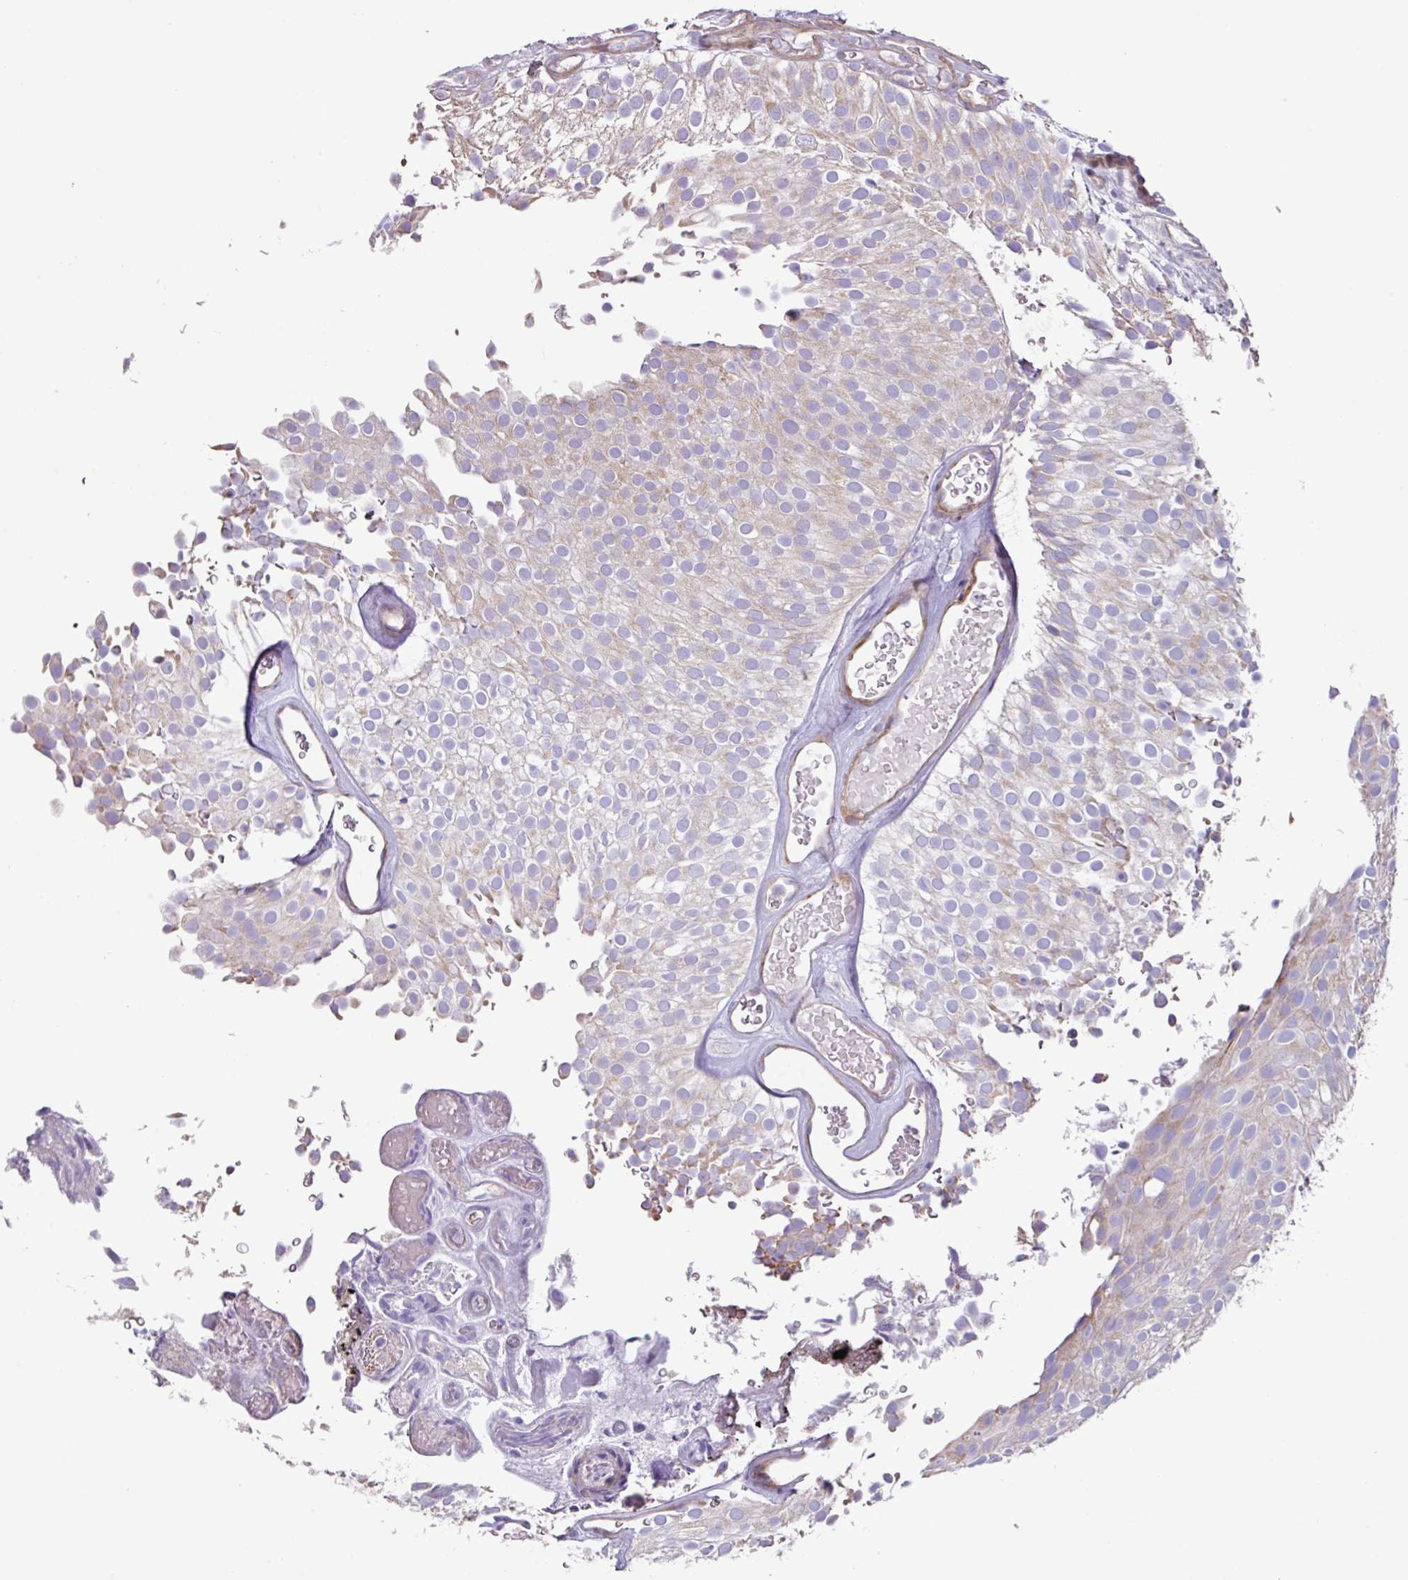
{"staining": {"intensity": "moderate", "quantity": "<25%", "location": "cytoplasmic/membranous"}, "tissue": "urothelial cancer", "cell_type": "Tumor cells", "image_type": "cancer", "snomed": [{"axis": "morphology", "description": "Urothelial carcinoma, Low grade"}, {"axis": "topography", "description": "Urinary bladder"}], "caption": "A high-resolution histopathology image shows IHC staining of urothelial carcinoma (low-grade), which shows moderate cytoplasmic/membranous expression in about <25% of tumor cells.", "gene": "MRRF", "patient": {"sex": "male", "age": 78}}